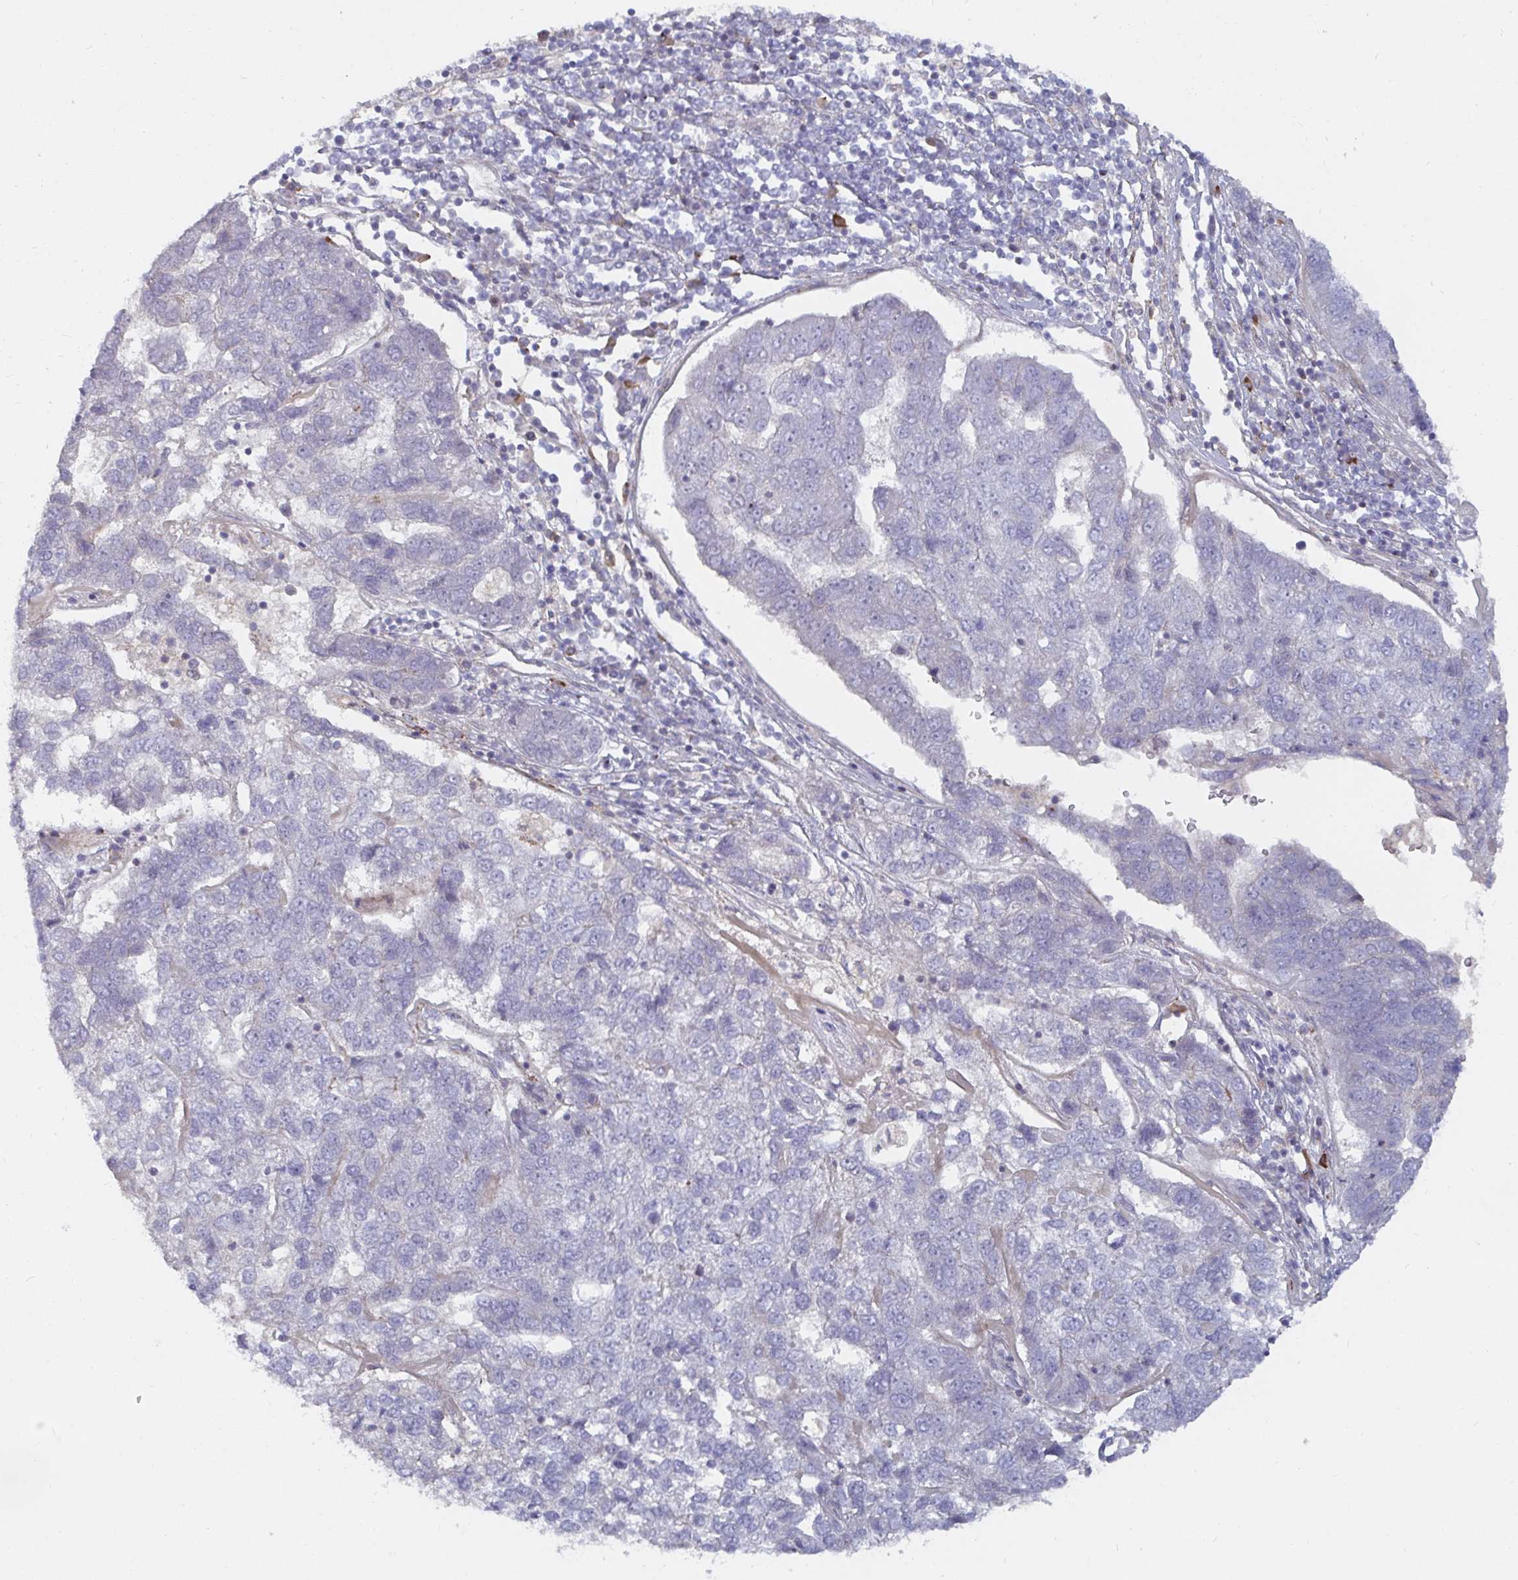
{"staining": {"intensity": "negative", "quantity": "none", "location": "none"}, "tissue": "pancreatic cancer", "cell_type": "Tumor cells", "image_type": "cancer", "snomed": [{"axis": "morphology", "description": "Adenocarcinoma, NOS"}, {"axis": "topography", "description": "Pancreas"}], "caption": "This is an IHC micrograph of human pancreatic adenocarcinoma. There is no staining in tumor cells.", "gene": "SSH2", "patient": {"sex": "female", "age": 61}}